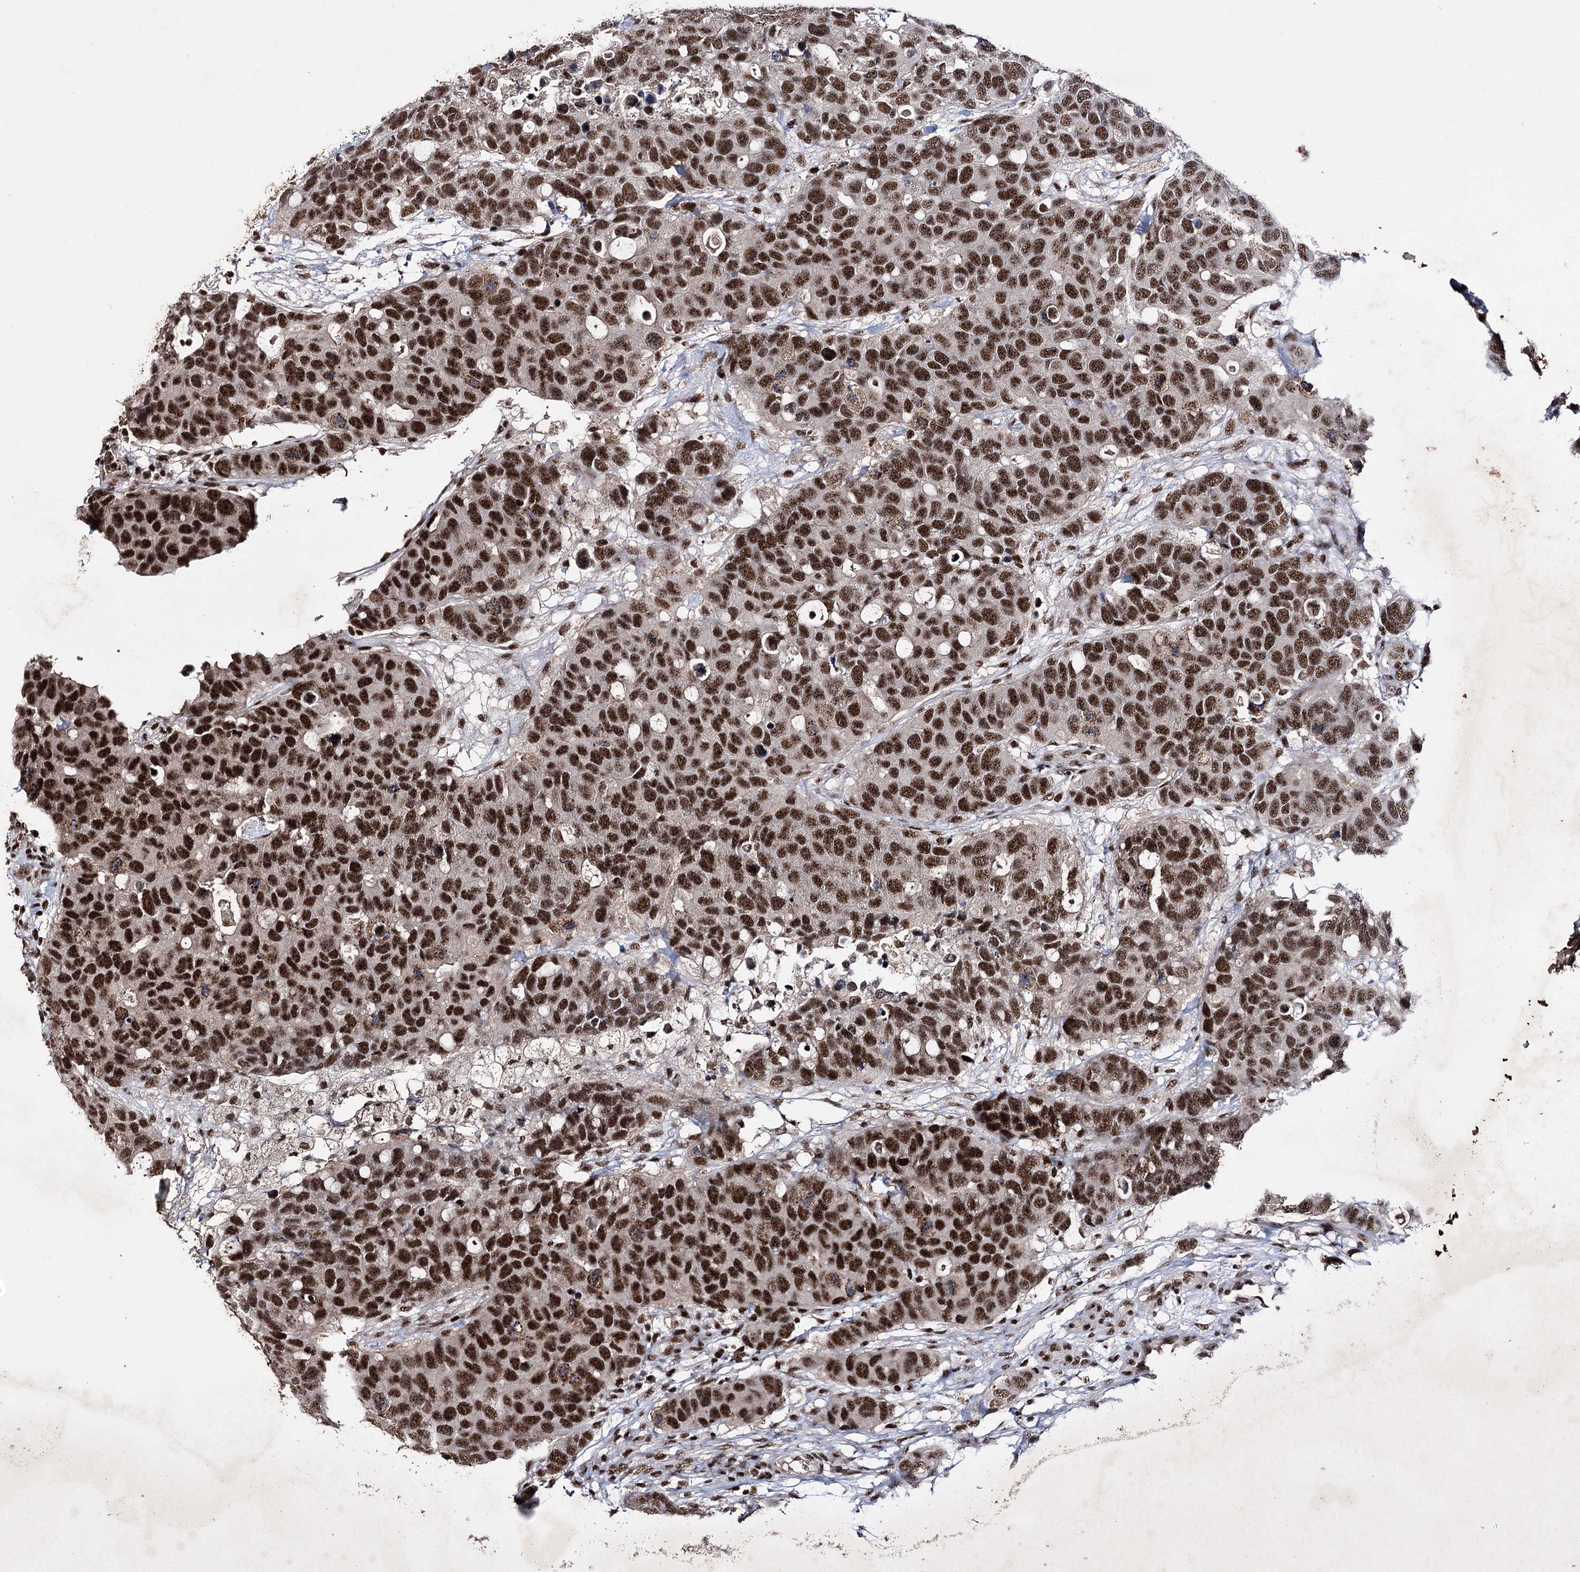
{"staining": {"intensity": "strong", "quantity": ">75%", "location": "nuclear"}, "tissue": "breast cancer", "cell_type": "Tumor cells", "image_type": "cancer", "snomed": [{"axis": "morphology", "description": "Duct carcinoma"}, {"axis": "topography", "description": "Breast"}], "caption": "Breast cancer was stained to show a protein in brown. There is high levels of strong nuclear positivity in approximately >75% of tumor cells. (IHC, brightfield microscopy, high magnification).", "gene": "PRPF40A", "patient": {"sex": "female", "age": 83}}